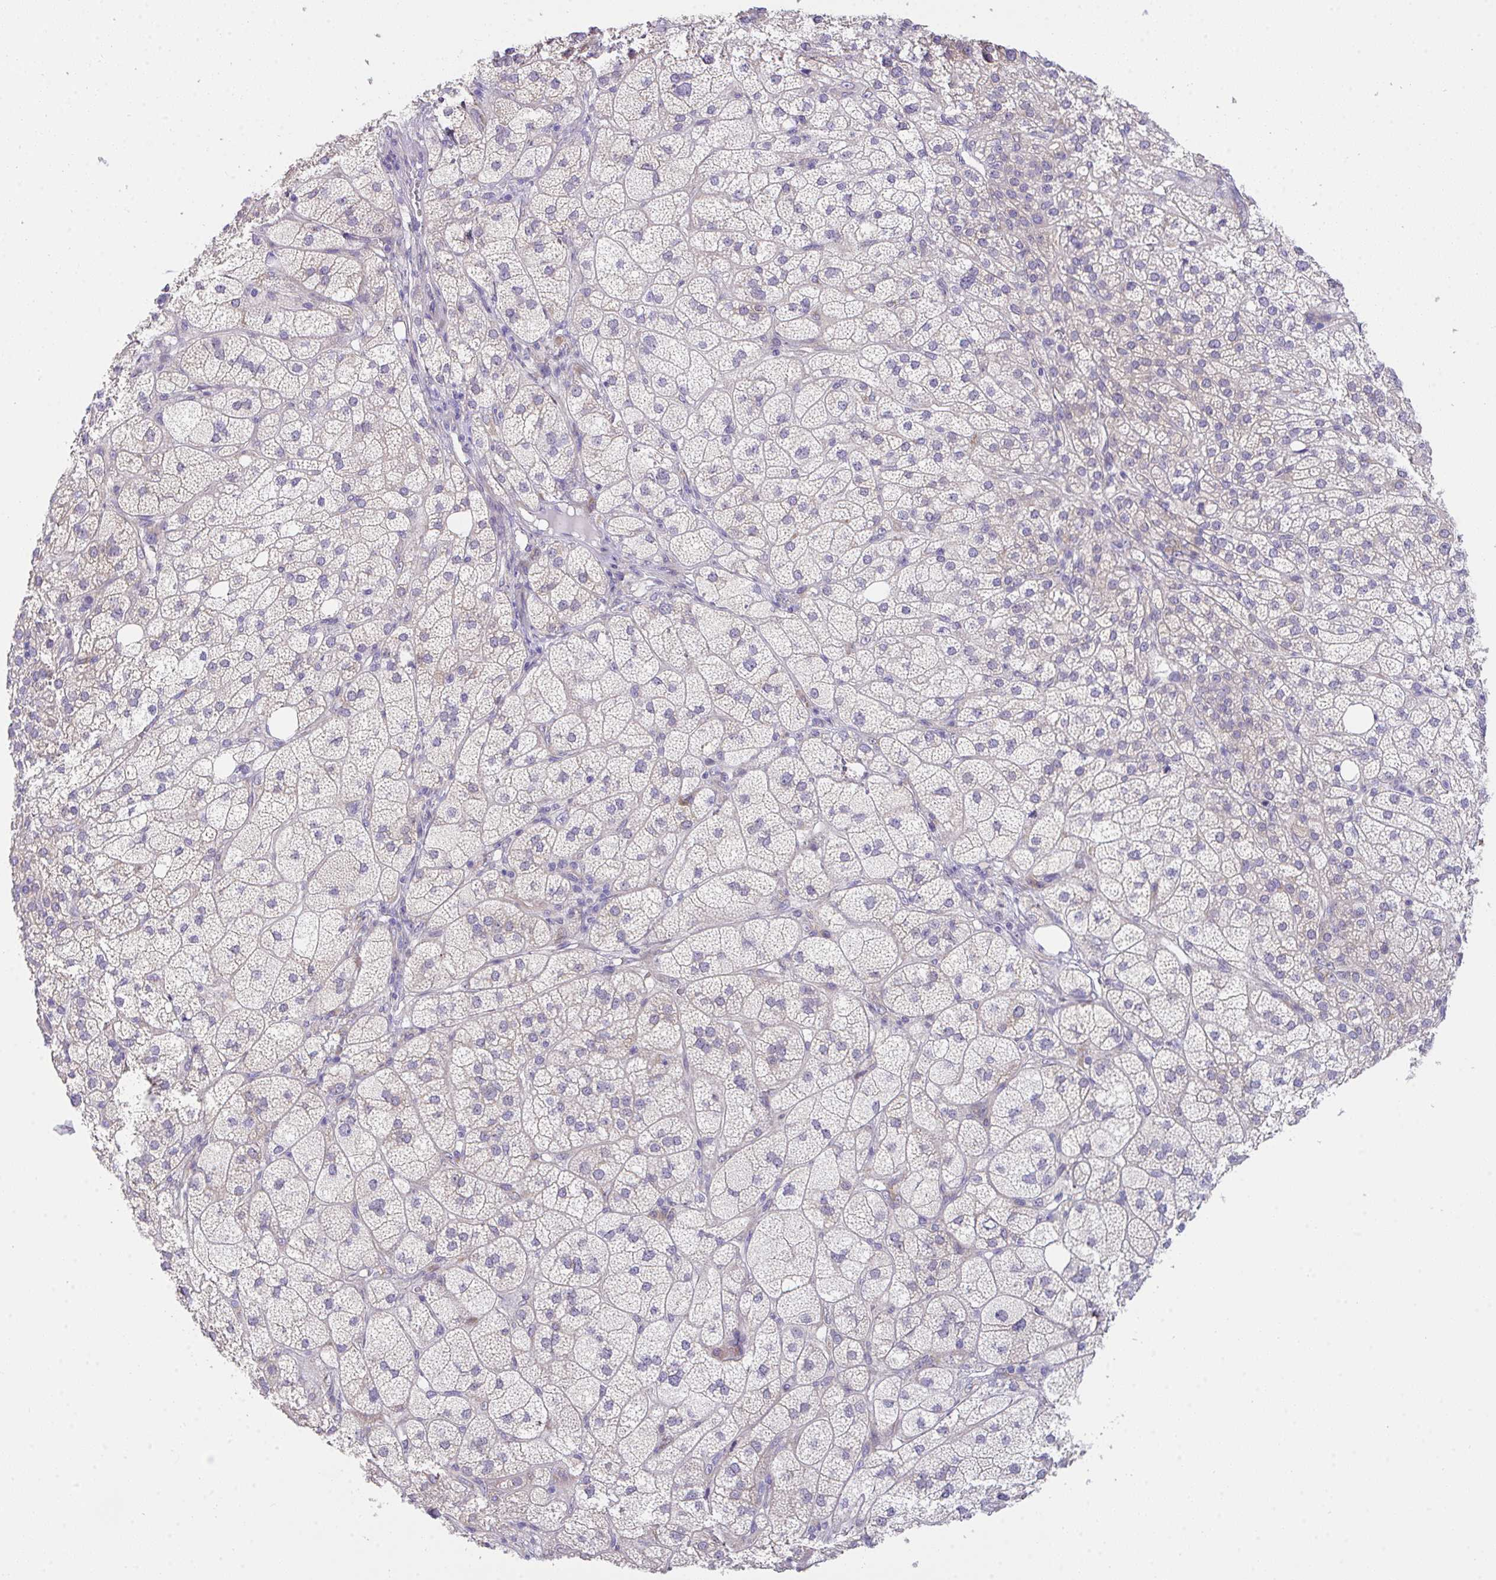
{"staining": {"intensity": "weak", "quantity": "25%-75%", "location": "cytoplasmic/membranous"}, "tissue": "adrenal gland", "cell_type": "Glandular cells", "image_type": "normal", "snomed": [{"axis": "morphology", "description": "Normal tissue, NOS"}, {"axis": "topography", "description": "Adrenal gland"}], "caption": "Immunohistochemistry of benign adrenal gland displays low levels of weak cytoplasmic/membranous expression in about 25%-75% of glandular cells. Ihc stains the protein in brown and the nuclei are stained blue.", "gene": "MIA3", "patient": {"sex": "female", "age": 60}}